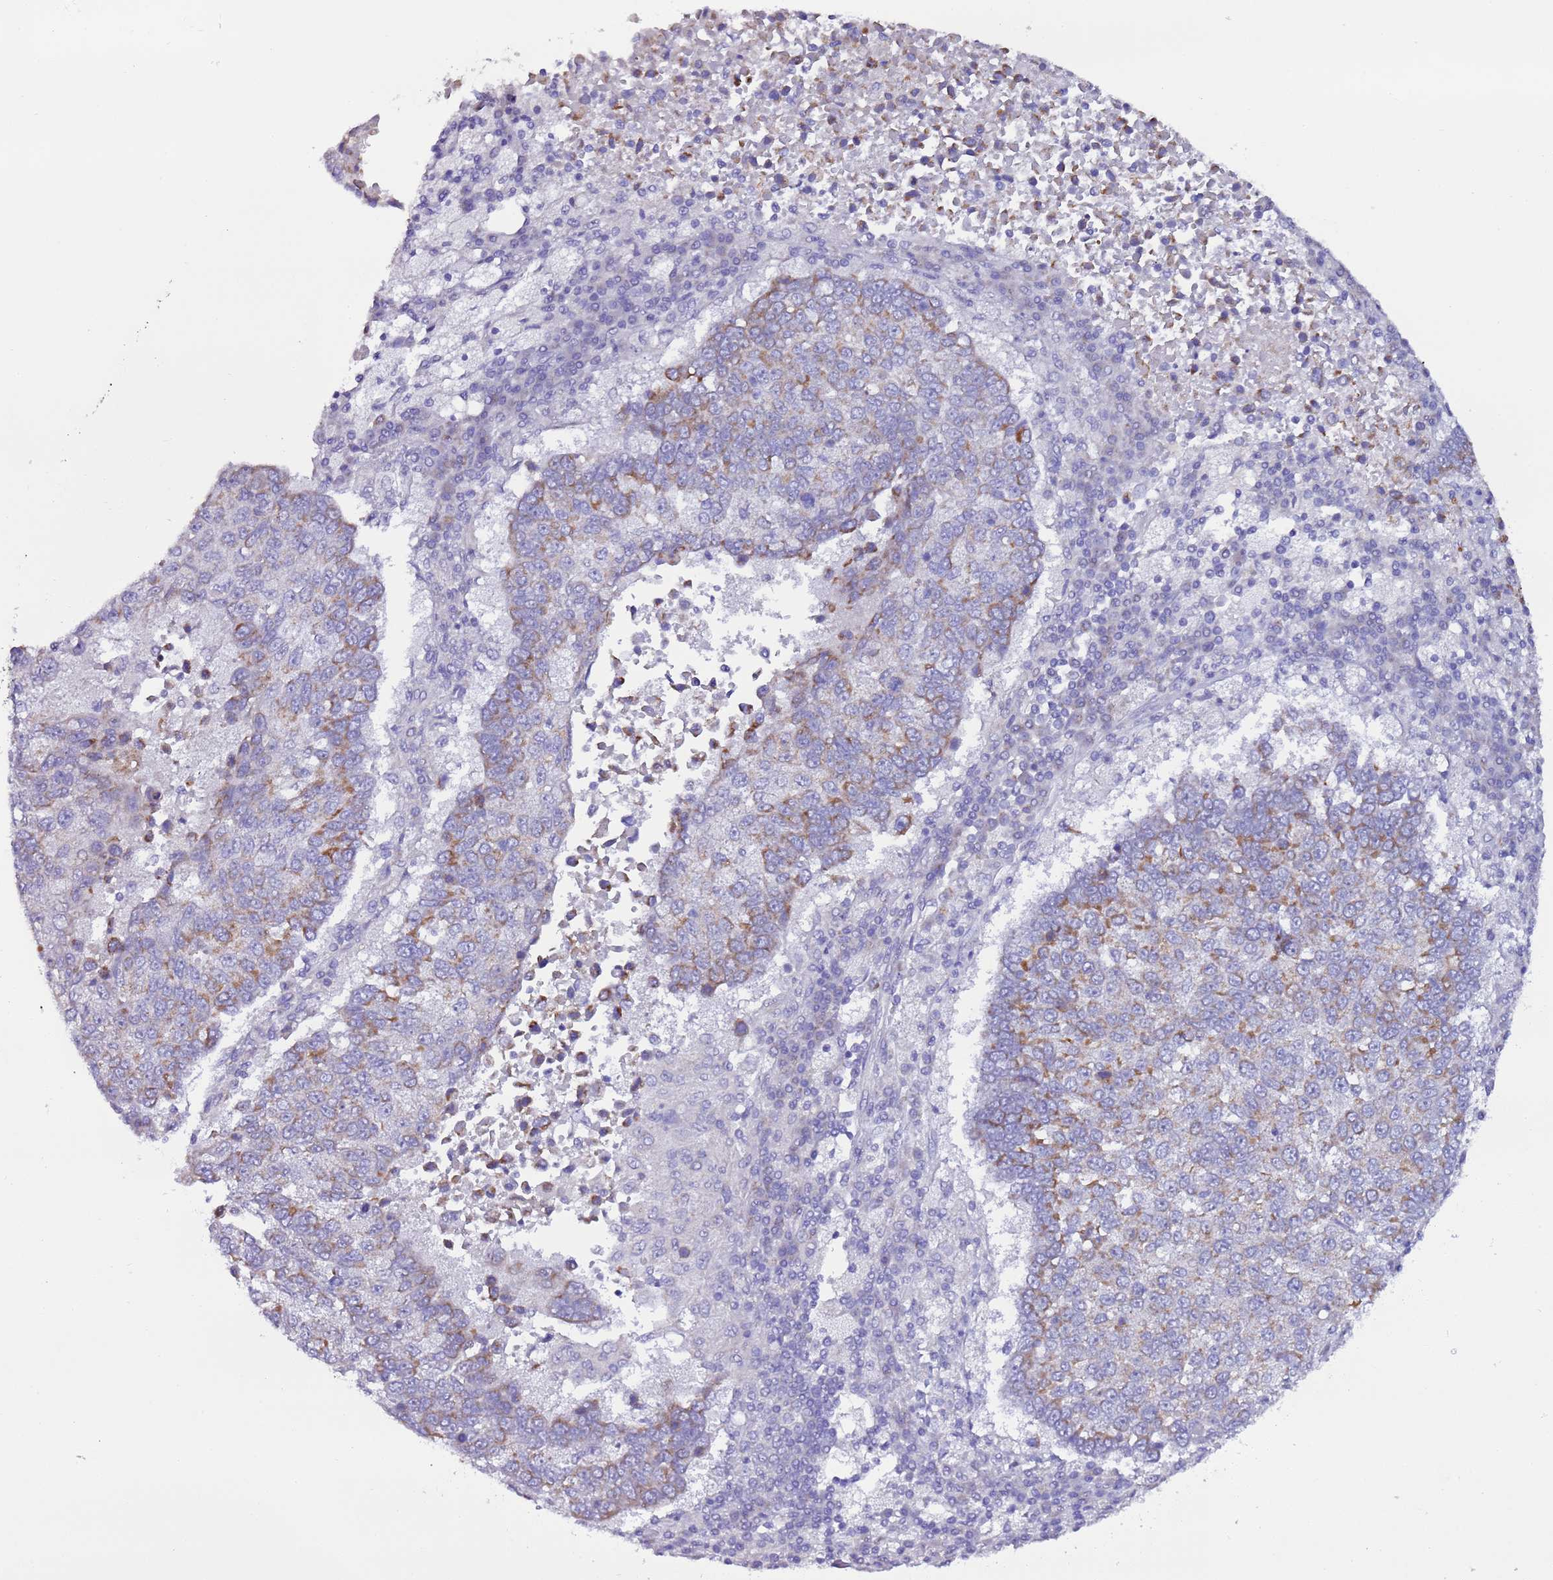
{"staining": {"intensity": "moderate", "quantity": "<25%", "location": "cytoplasmic/membranous"}, "tissue": "lung cancer", "cell_type": "Tumor cells", "image_type": "cancer", "snomed": [{"axis": "morphology", "description": "Squamous cell carcinoma, NOS"}, {"axis": "topography", "description": "Lung"}], "caption": "Immunohistochemical staining of human lung squamous cell carcinoma demonstrates low levels of moderate cytoplasmic/membranous protein staining in approximately <25% of tumor cells. Using DAB (3,3'-diaminobenzidine) (brown) and hematoxylin (blue) stains, captured at high magnification using brightfield microscopy.", "gene": "UEVLD", "patient": {"sex": "male", "age": 73}}